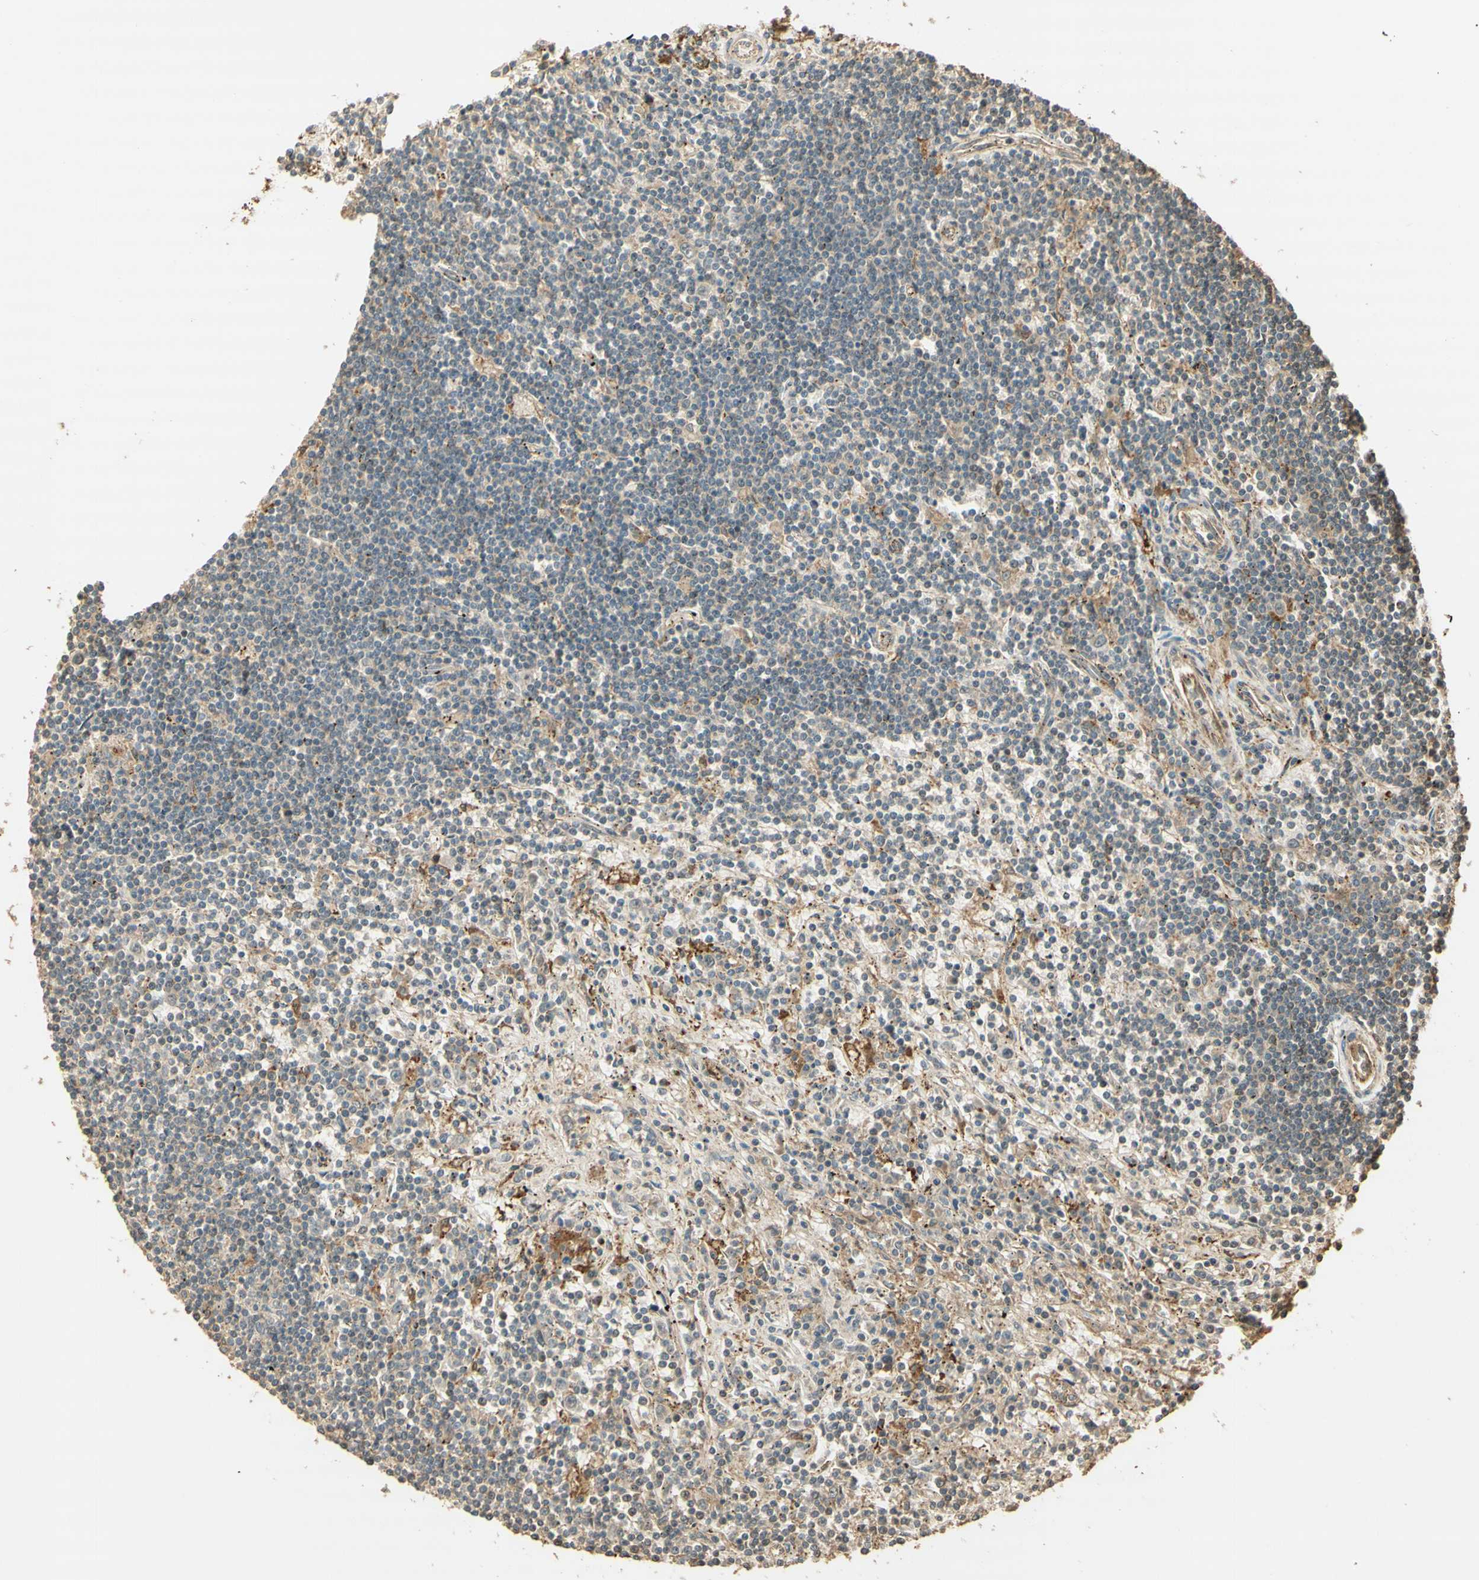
{"staining": {"intensity": "weak", "quantity": ">75%", "location": "cytoplasmic/membranous"}, "tissue": "lymphoma", "cell_type": "Tumor cells", "image_type": "cancer", "snomed": [{"axis": "morphology", "description": "Malignant lymphoma, non-Hodgkin's type, Low grade"}, {"axis": "topography", "description": "Spleen"}], "caption": "Low-grade malignant lymphoma, non-Hodgkin's type was stained to show a protein in brown. There is low levels of weak cytoplasmic/membranous expression in approximately >75% of tumor cells.", "gene": "AGER", "patient": {"sex": "male", "age": 76}}